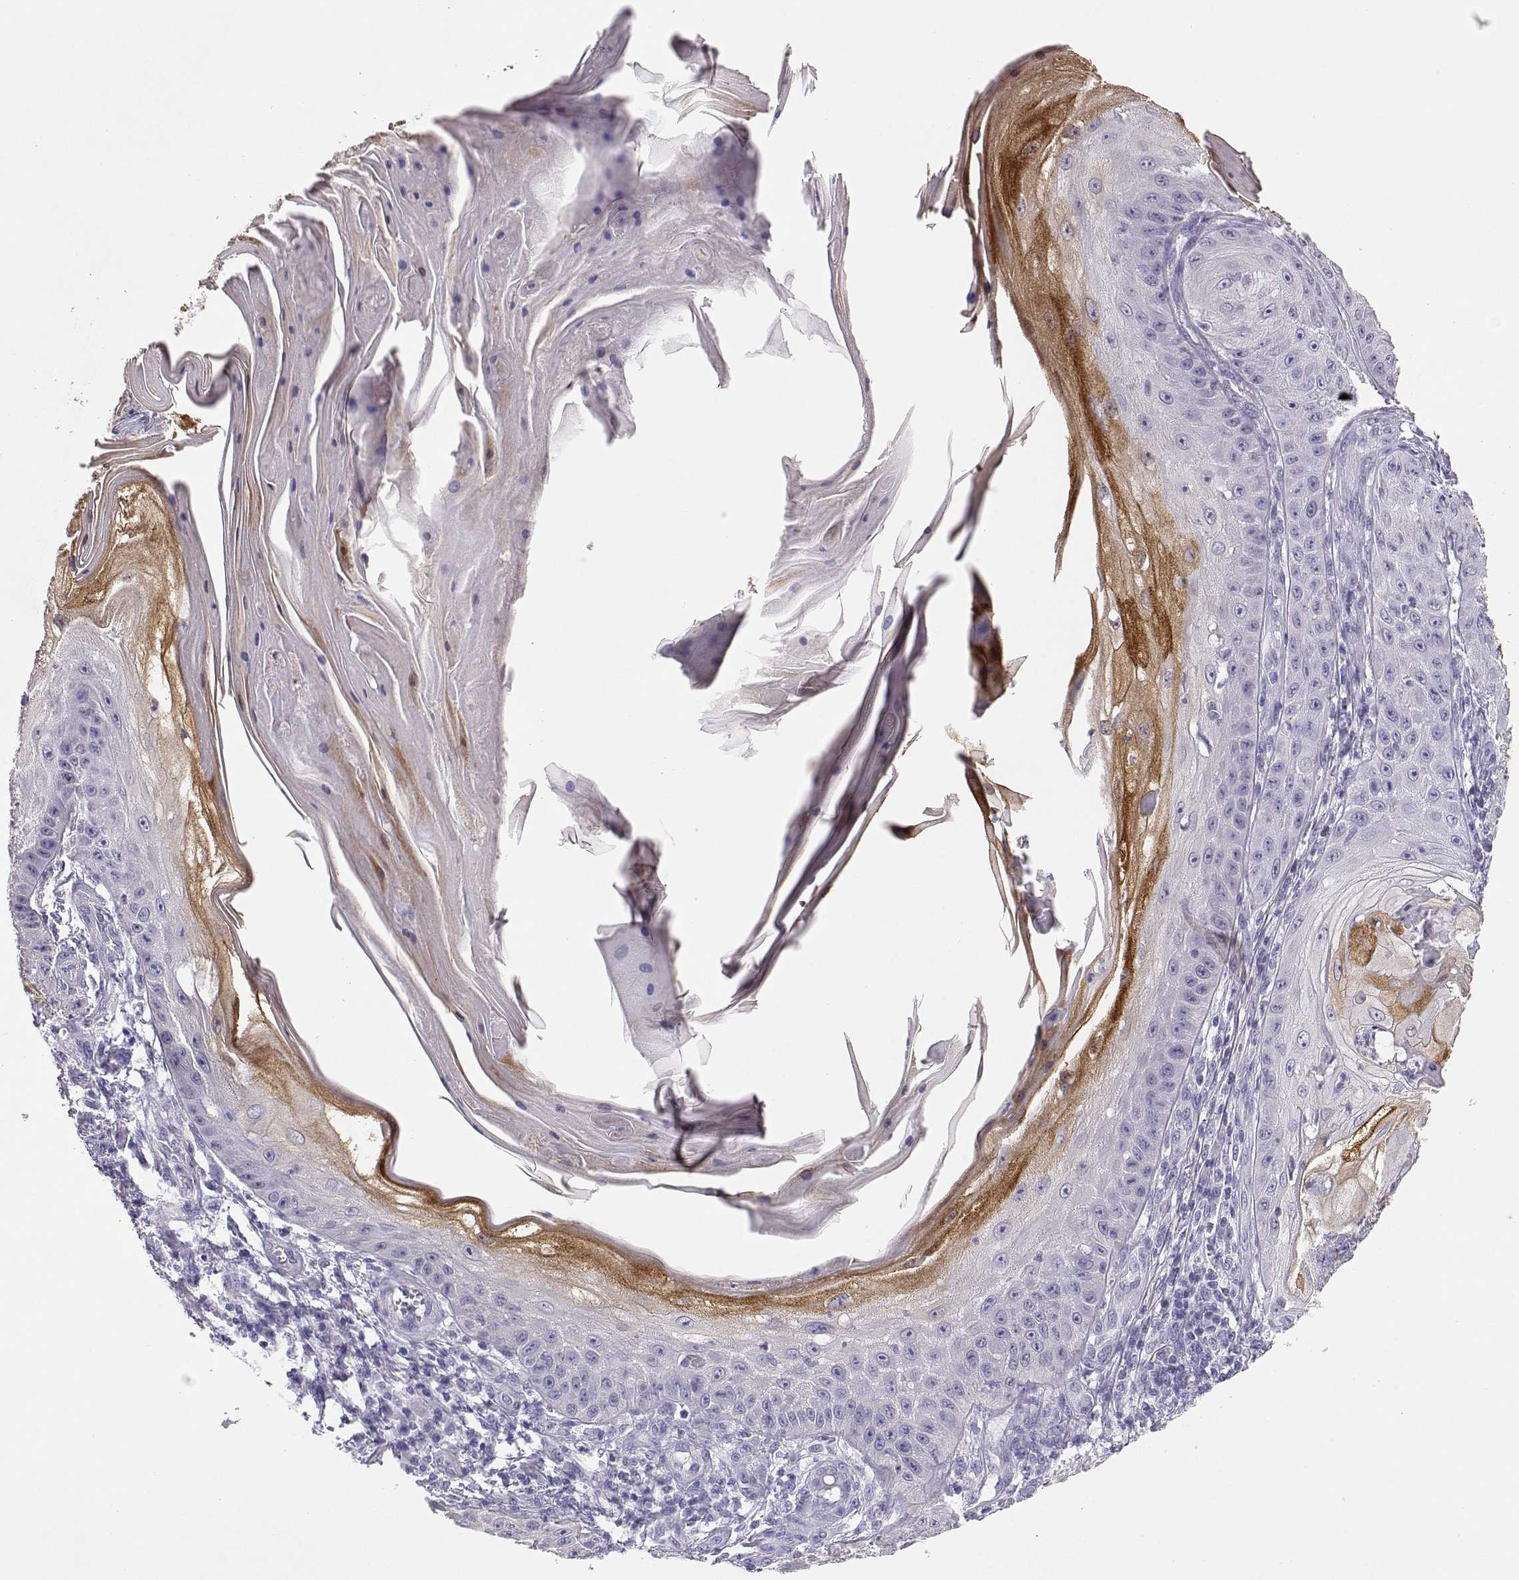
{"staining": {"intensity": "weak", "quantity": "<25%", "location": "cytoplasmic/membranous"}, "tissue": "skin cancer", "cell_type": "Tumor cells", "image_type": "cancer", "snomed": [{"axis": "morphology", "description": "Squamous cell carcinoma, NOS"}, {"axis": "topography", "description": "Skin"}], "caption": "IHC photomicrograph of human skin cancer stained for a protein (brown), which reveals no staining in tumor cells.", "gene": "ENDOU", "patient": {"sex": "male", "age": 70}}